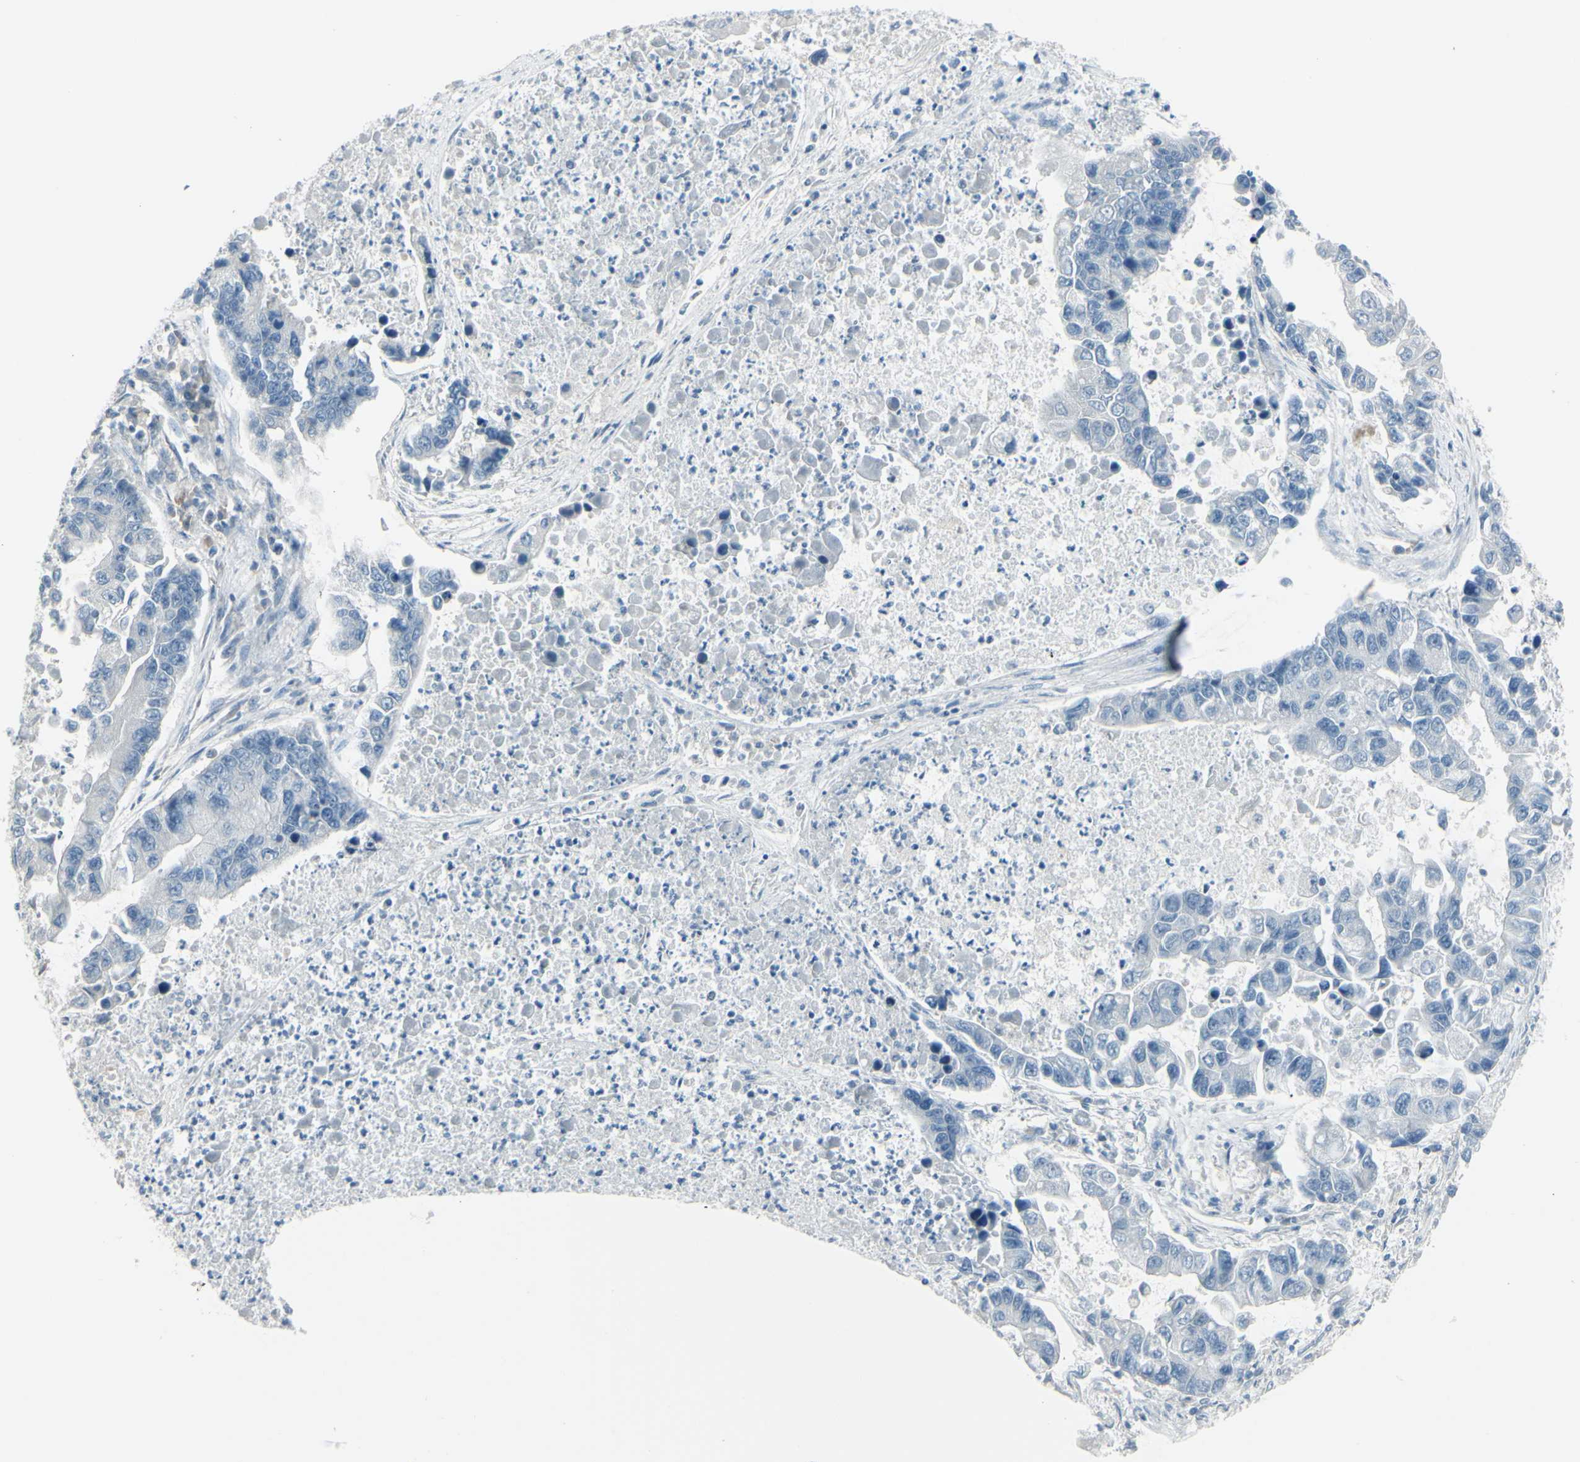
{"staining": {"intensity": "negative", "quantity": "none", "location": "none"}, "tissue": "lung cancer", "cell_type": "Tumor cells", "image_type": "cancer", "snomed": [{"axis": "morphology", "description": "Adenocarcinoma, NOS"}, {"axis": "topography", "description": "Lung"}], "caption": "DAB immunohistochemical staining of human lung cancer (adenocarcinoma) displays no significant positivity in tumor cells.", "gene": "GPR34", "patient": {"sex": "female", "age": 51}}